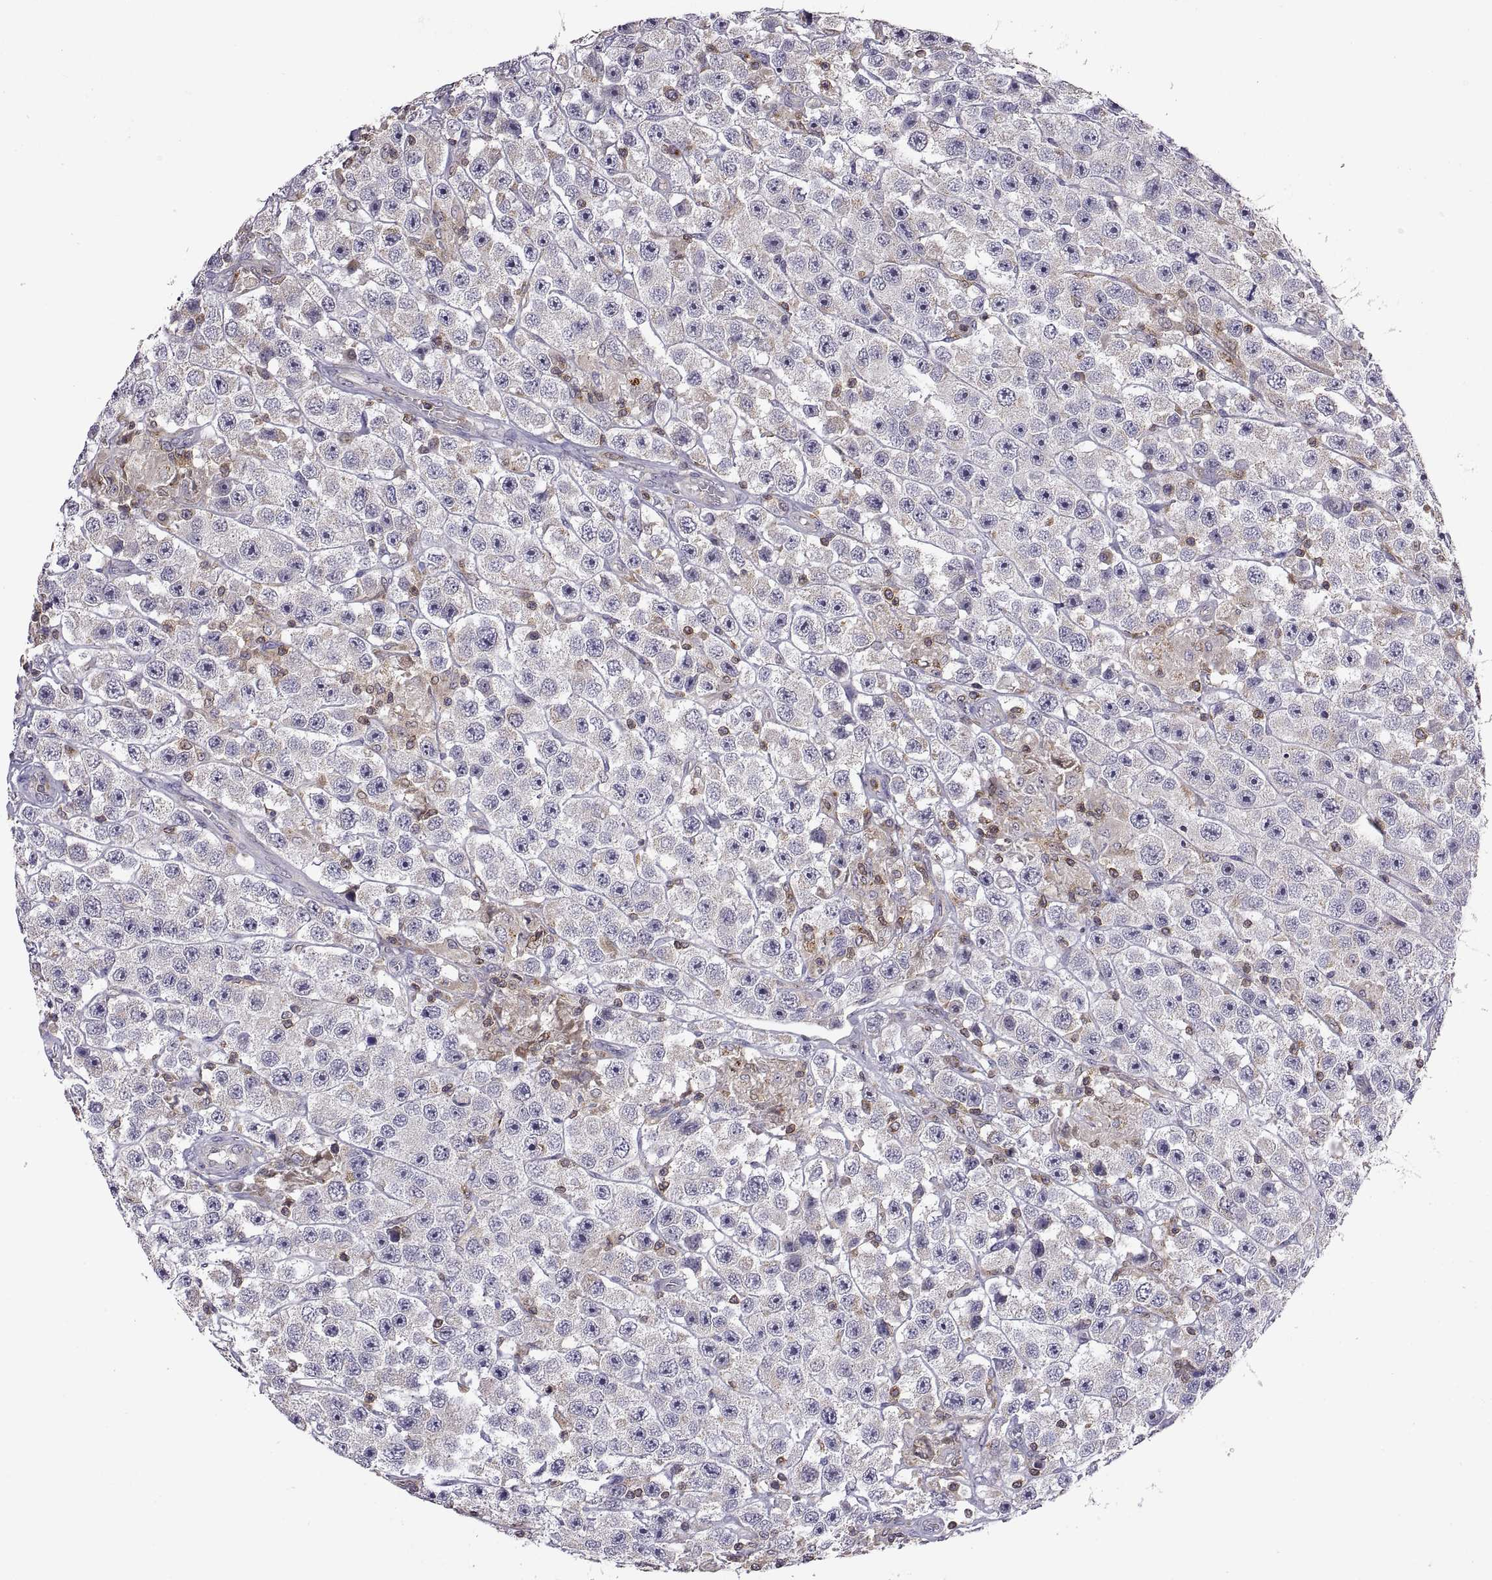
{"staining": {"intensity": "negative", "quantity": "none", "location": "none"}, "tissue": "testis cancer", "cell_type": "Tumor cells", "image_type": "cancer", "snomed": [{"axis": "morphology", "description": "Seminoma, NOS"}, {"axis": "topography", "description": "Testis"}], "caption": "A histopathology image of human testis cancer is negative for staining in tumor cells.", "gene": "ACAP1", "patient": {"sex": "male", "age": 45}}